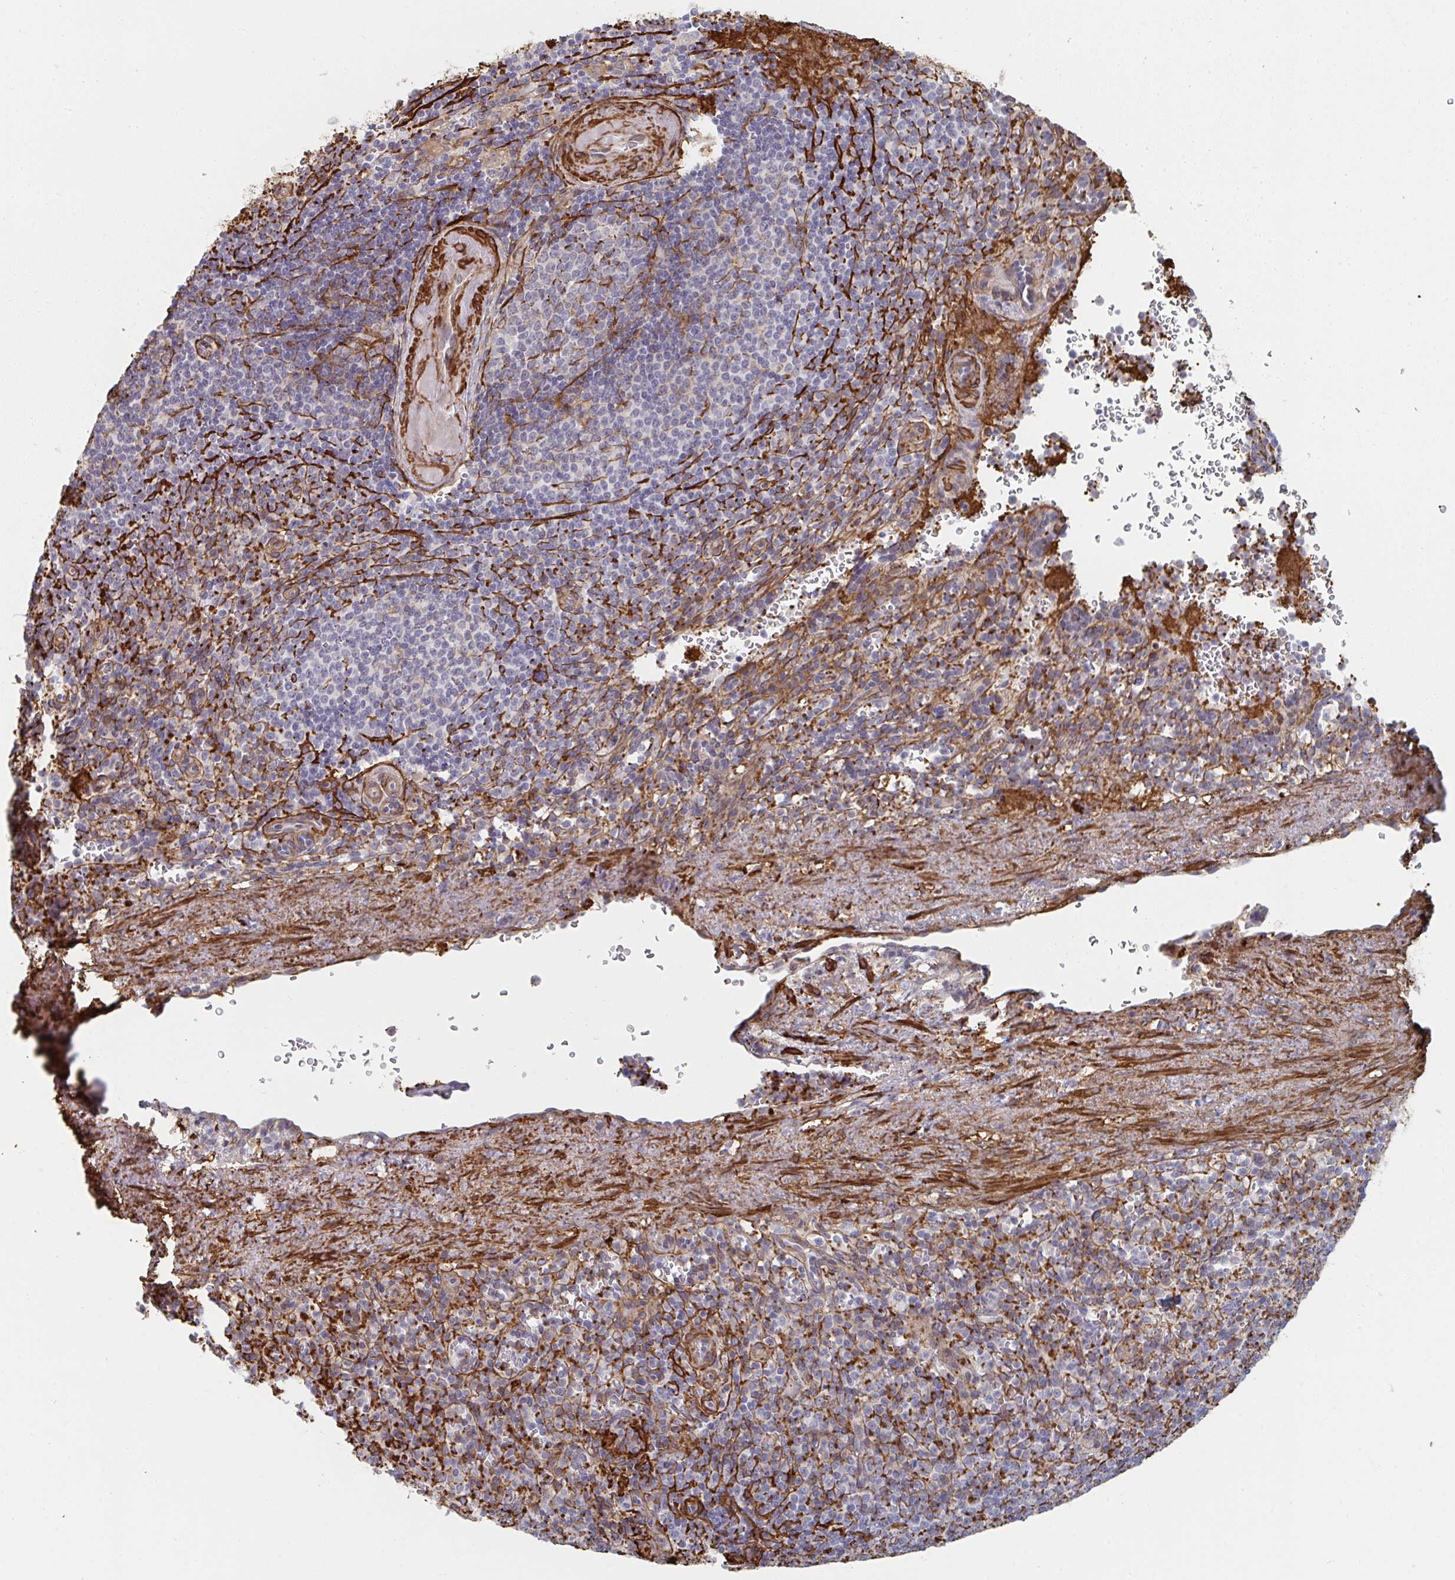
{"staining": {"intensity": "negative", "quantity": "none", "location": "none"}, "tissue": "spleen", "cell_type": "Cells in red pulp", "image_type": "normal", "snomed": [{"axis": "morphology", "description": "Normal tissue, NOS"}, {"axis": "topography", "description": "Spleen"}], "caption": "DAB (3,3'-diaminobenzidine) immunohistochemical staining of unremarkable spleen reveals no significant positivity in cells in red pulp.", "gene": "NEURL4", "patient": {"sex": "female", "age": 74}}